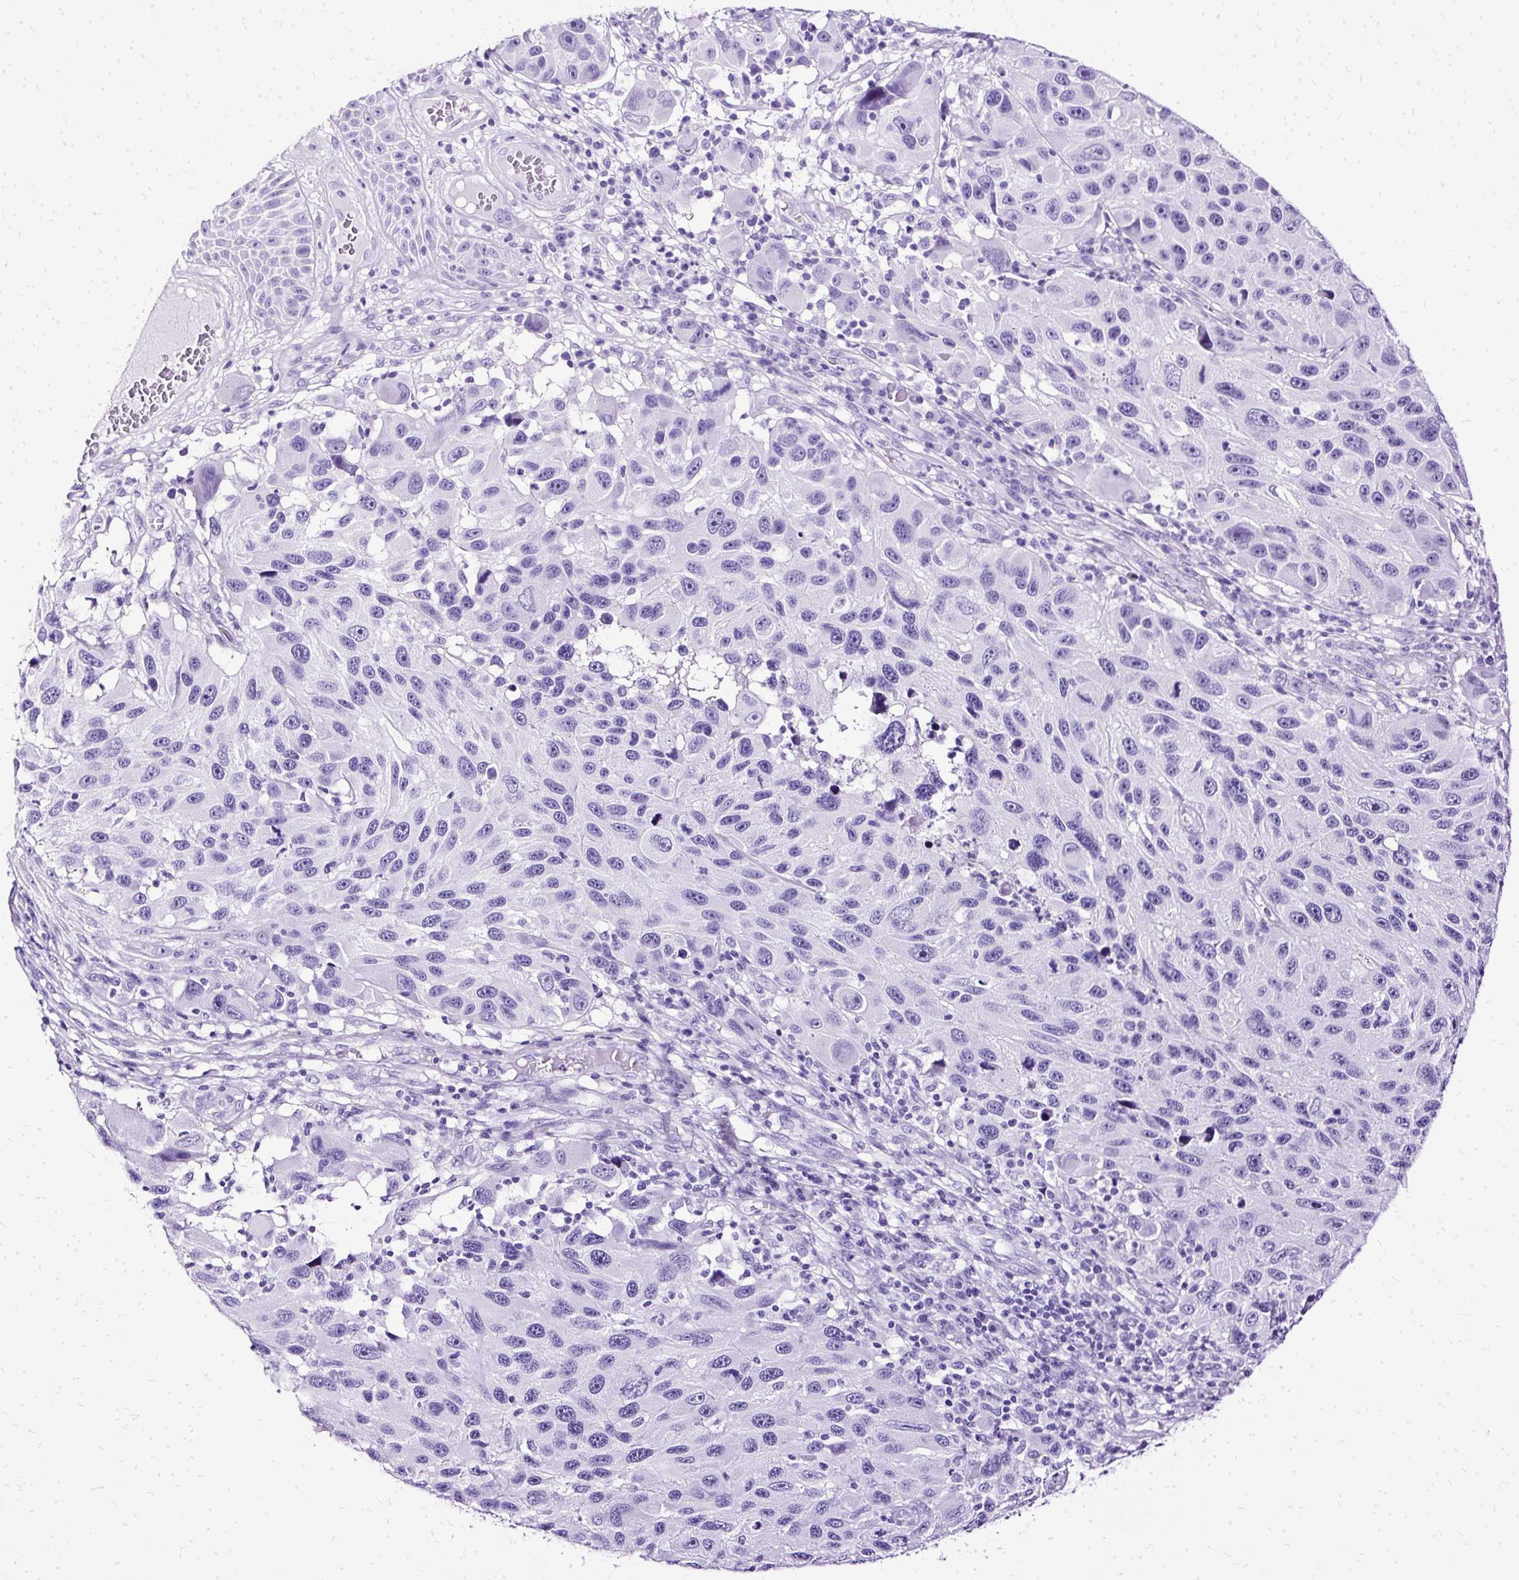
{"staining": {"intensity": "negative", "quantity": "none", "location": "none"}, "tissue": "melanoma", "cell_type": "Tumor cells", "image_type": "cancer", "snomed": [{"axis": "morphology", "description": "Malignant melanoma, NOS"}, {"axis": "topography", "description": "Skin"}], "caption": "High power microscopy photomicrograph of an immunohistochemistry (IHC) image of melanoma, revealing no significant positivity in tumor cells.", "gene": "SLC8A2", "patient": {"sex": "male", "age": 53}}